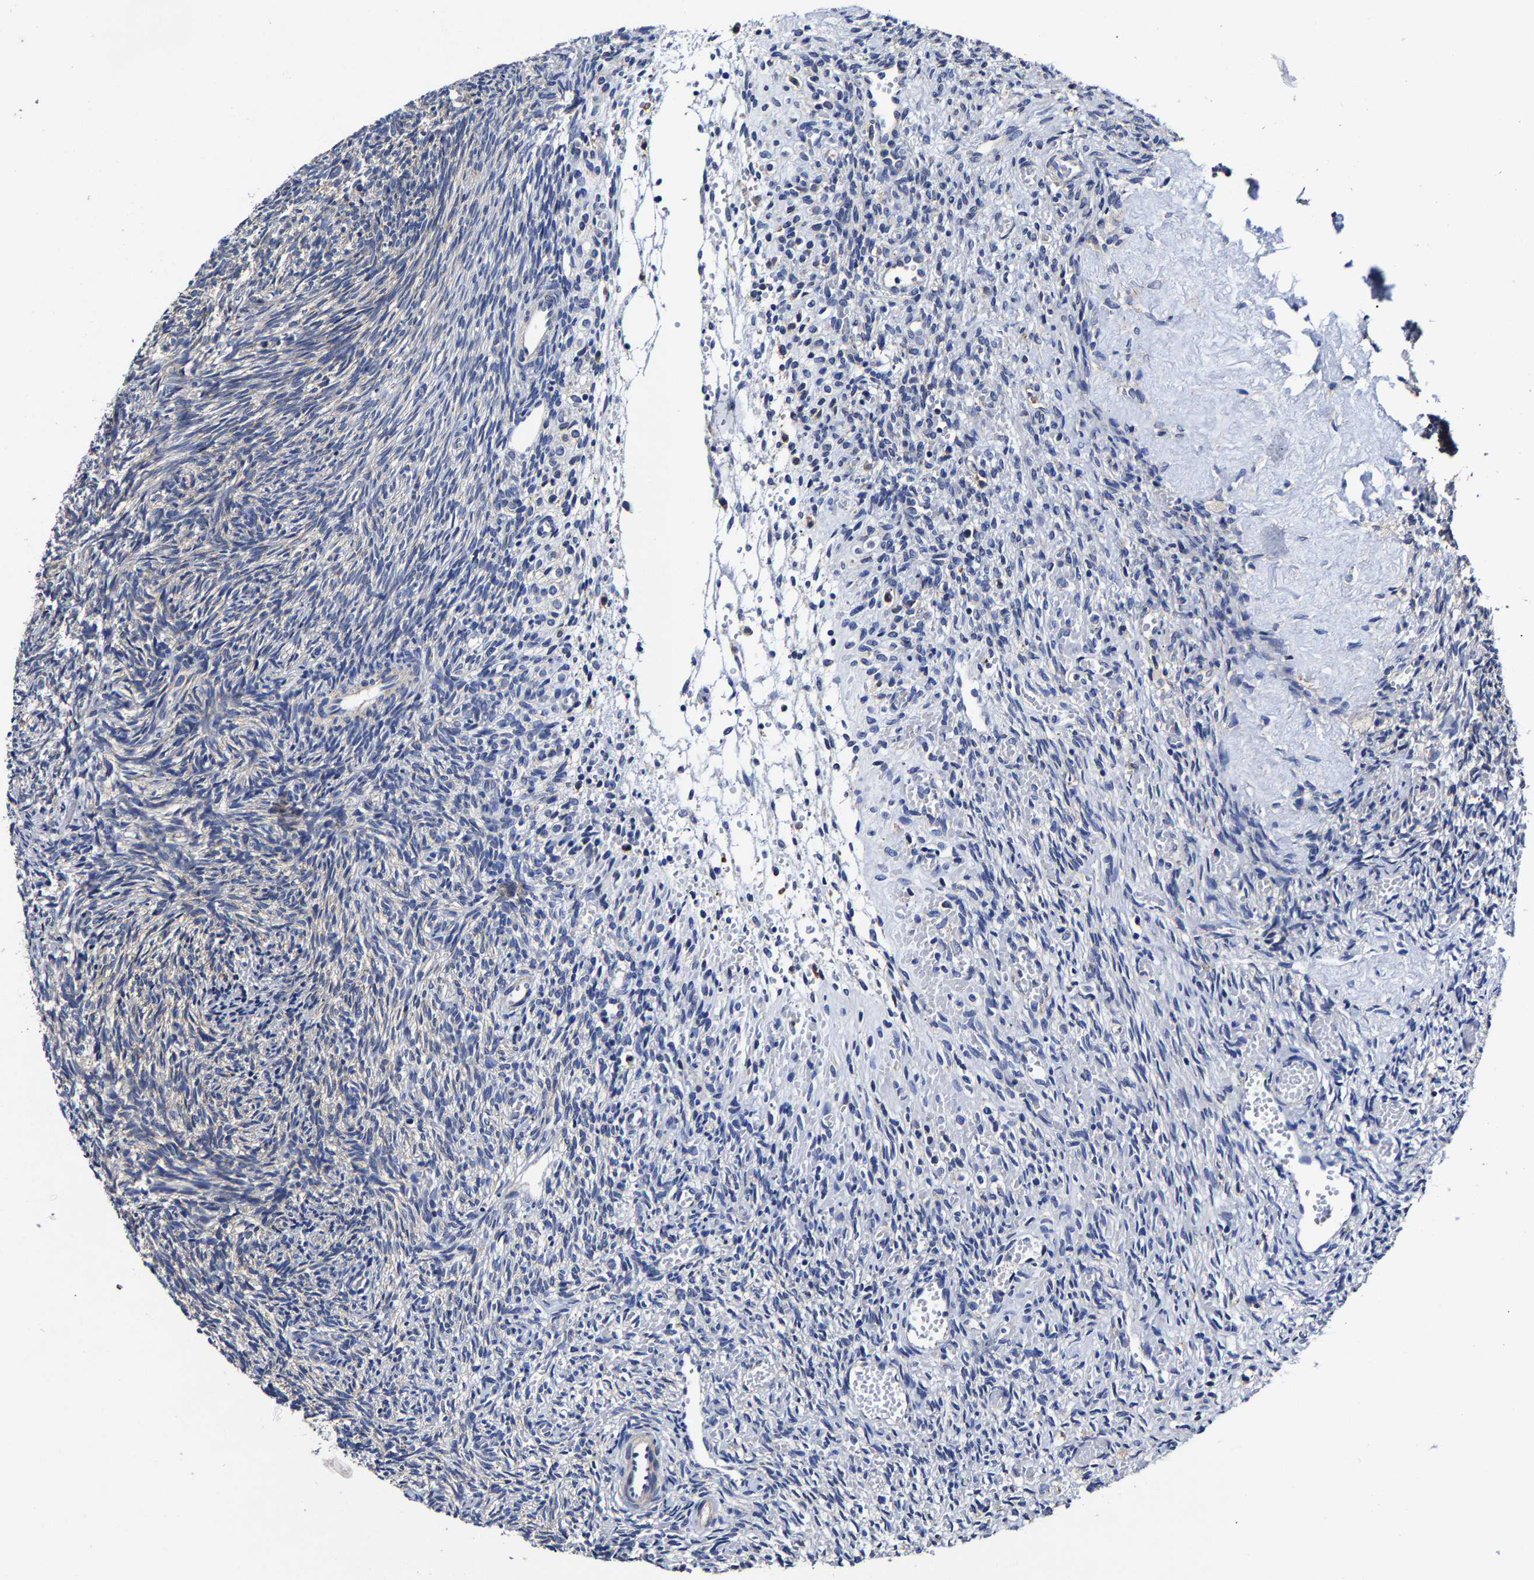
{"staining": {"intensity": "negative", "quantity": "none", "location": "none"}, "tissue": "ovary", "cell_type": "Ovarian stroma cells", "image_type": "normal", "snomed": [{"axis": "morphology", "description": "Normal tissue, NOS"}, {"axis": "topography", "description": "Ovary"}], "caption": "DAB immunohistochemical staining of benign human ovary displays no significant positivity in ovarian stroma cells.", "gene": "AASS", "patient": {"sex": "female", "age": 41}}